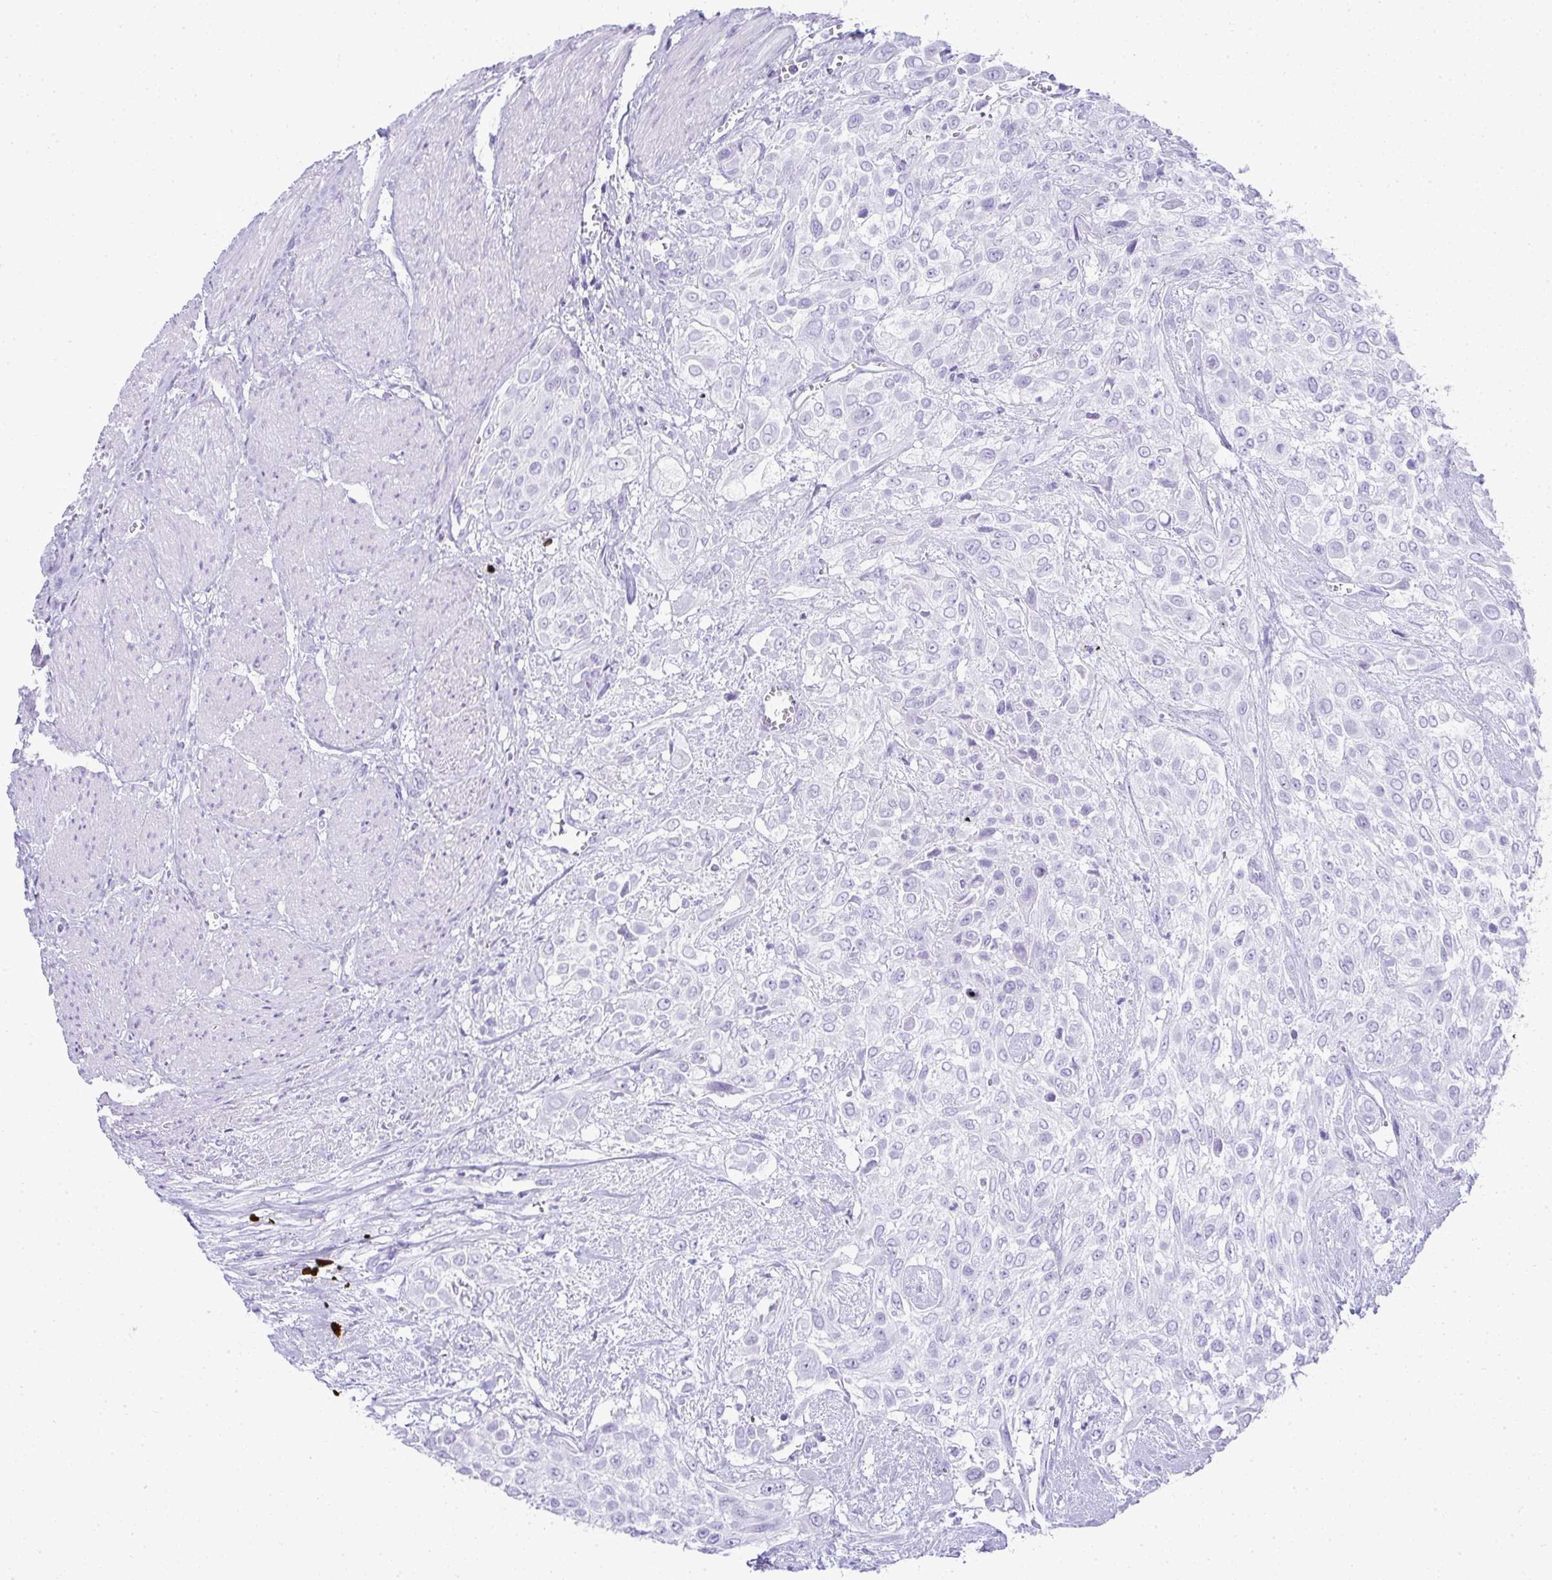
{"staining": {"intensity": "negative", "quantity": "none", "location": "none"}, "tissue": "urothelial cancer", "cell_type": "Tumor cells", "image_type": "cancer", "snomed": [{"axis": "morphology", "description": "Urothelial carcinoma, High grade"}, {"axis": "topography", "description": "Urinary bladder"}], "caption": "Immunohistochemical staining of human urothelial carcinoma (high-grade) exhibits no significant expression in tumor cells. (Brightfield microscopy of DAB immunohistochemistry (IHC) at high magnification).", "gene": "CDADC1", "patient": {"sex": "male", "age": 57}}